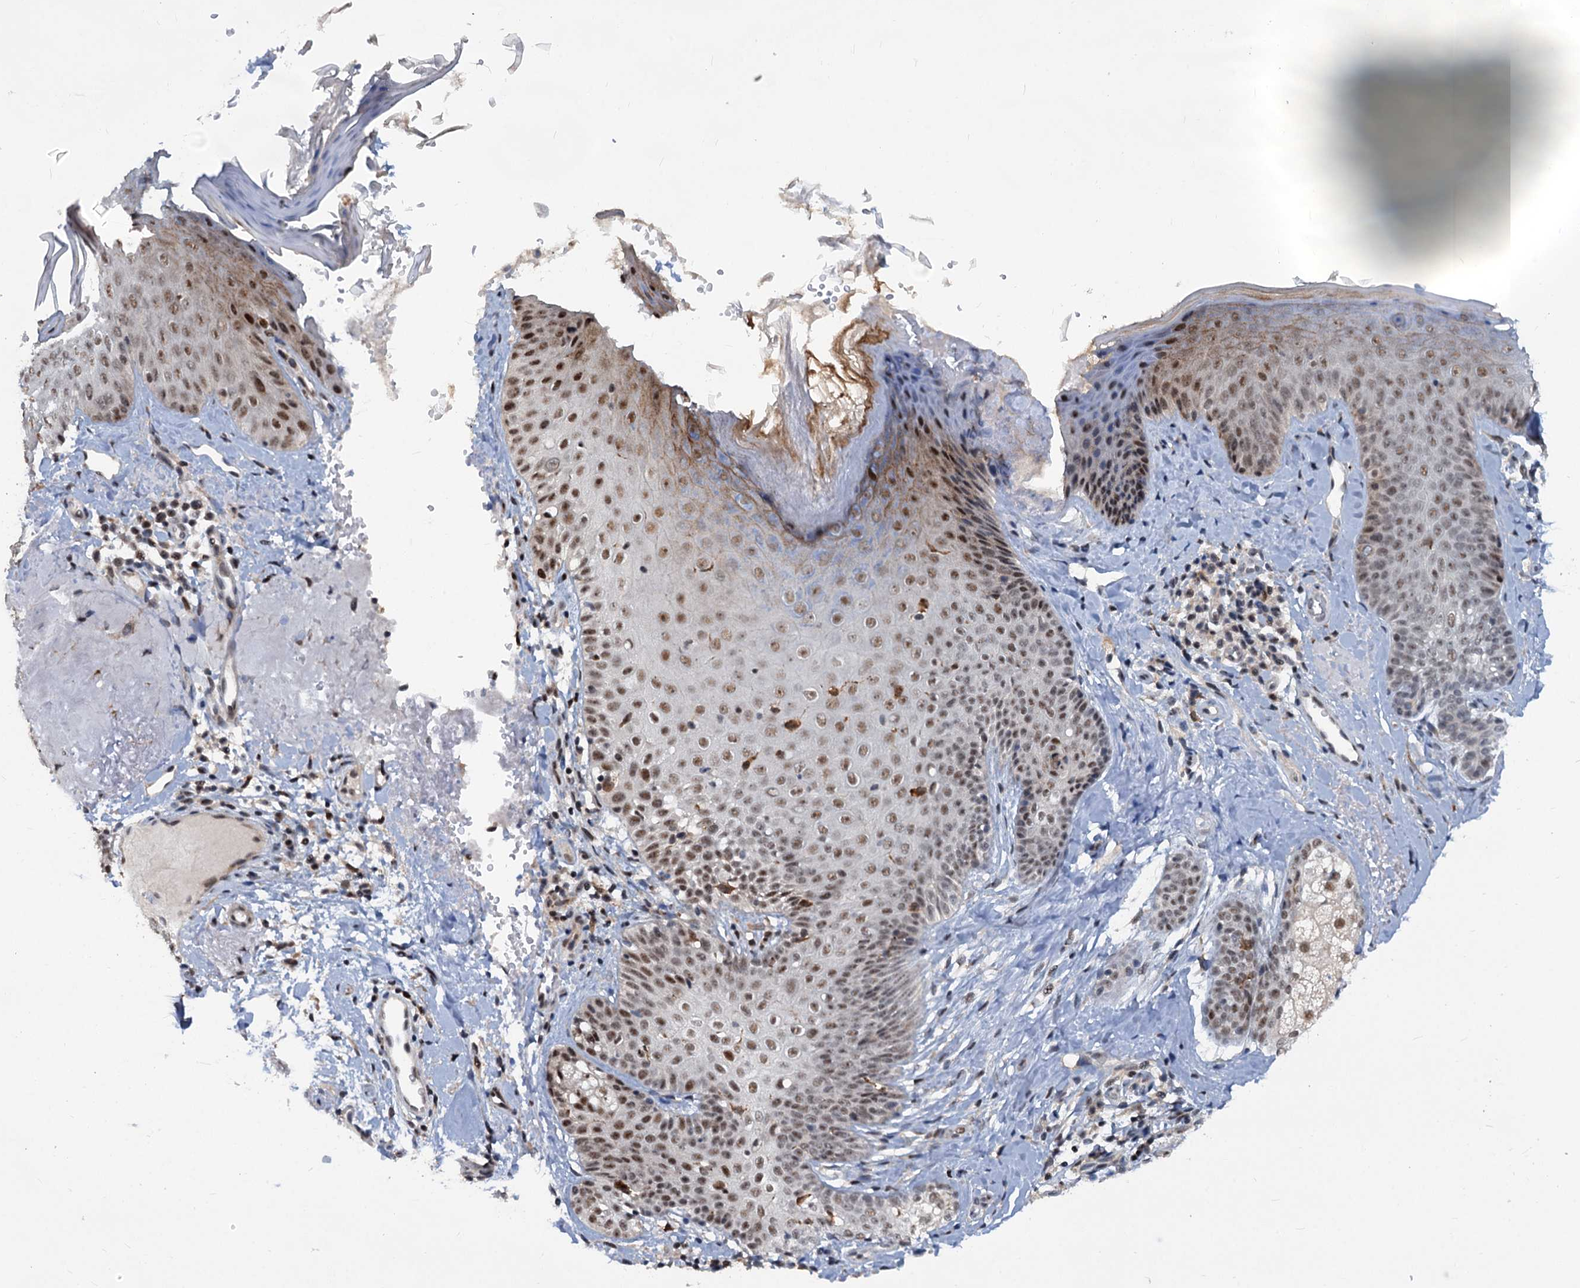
{"staining": {"intensity": "moderate", "quantity": ">75%", "location": "nuclear"}, "tissue": "skin", "cell_type": "Fibroblasts", "image_type": "normal", "snomed": [{"axis": "morphology", "description": "Normal tissue, NOS"}, {"axis": "topography", "description": "Skin"}], "caption": "Moderate nuclear staining is appreciated in about >75% of fibroblasts in normal skin. (IHC, brightfield microscopy, high magnification).", "gene": "PHF8", "patient": {"sex": "male", "age": 57}}